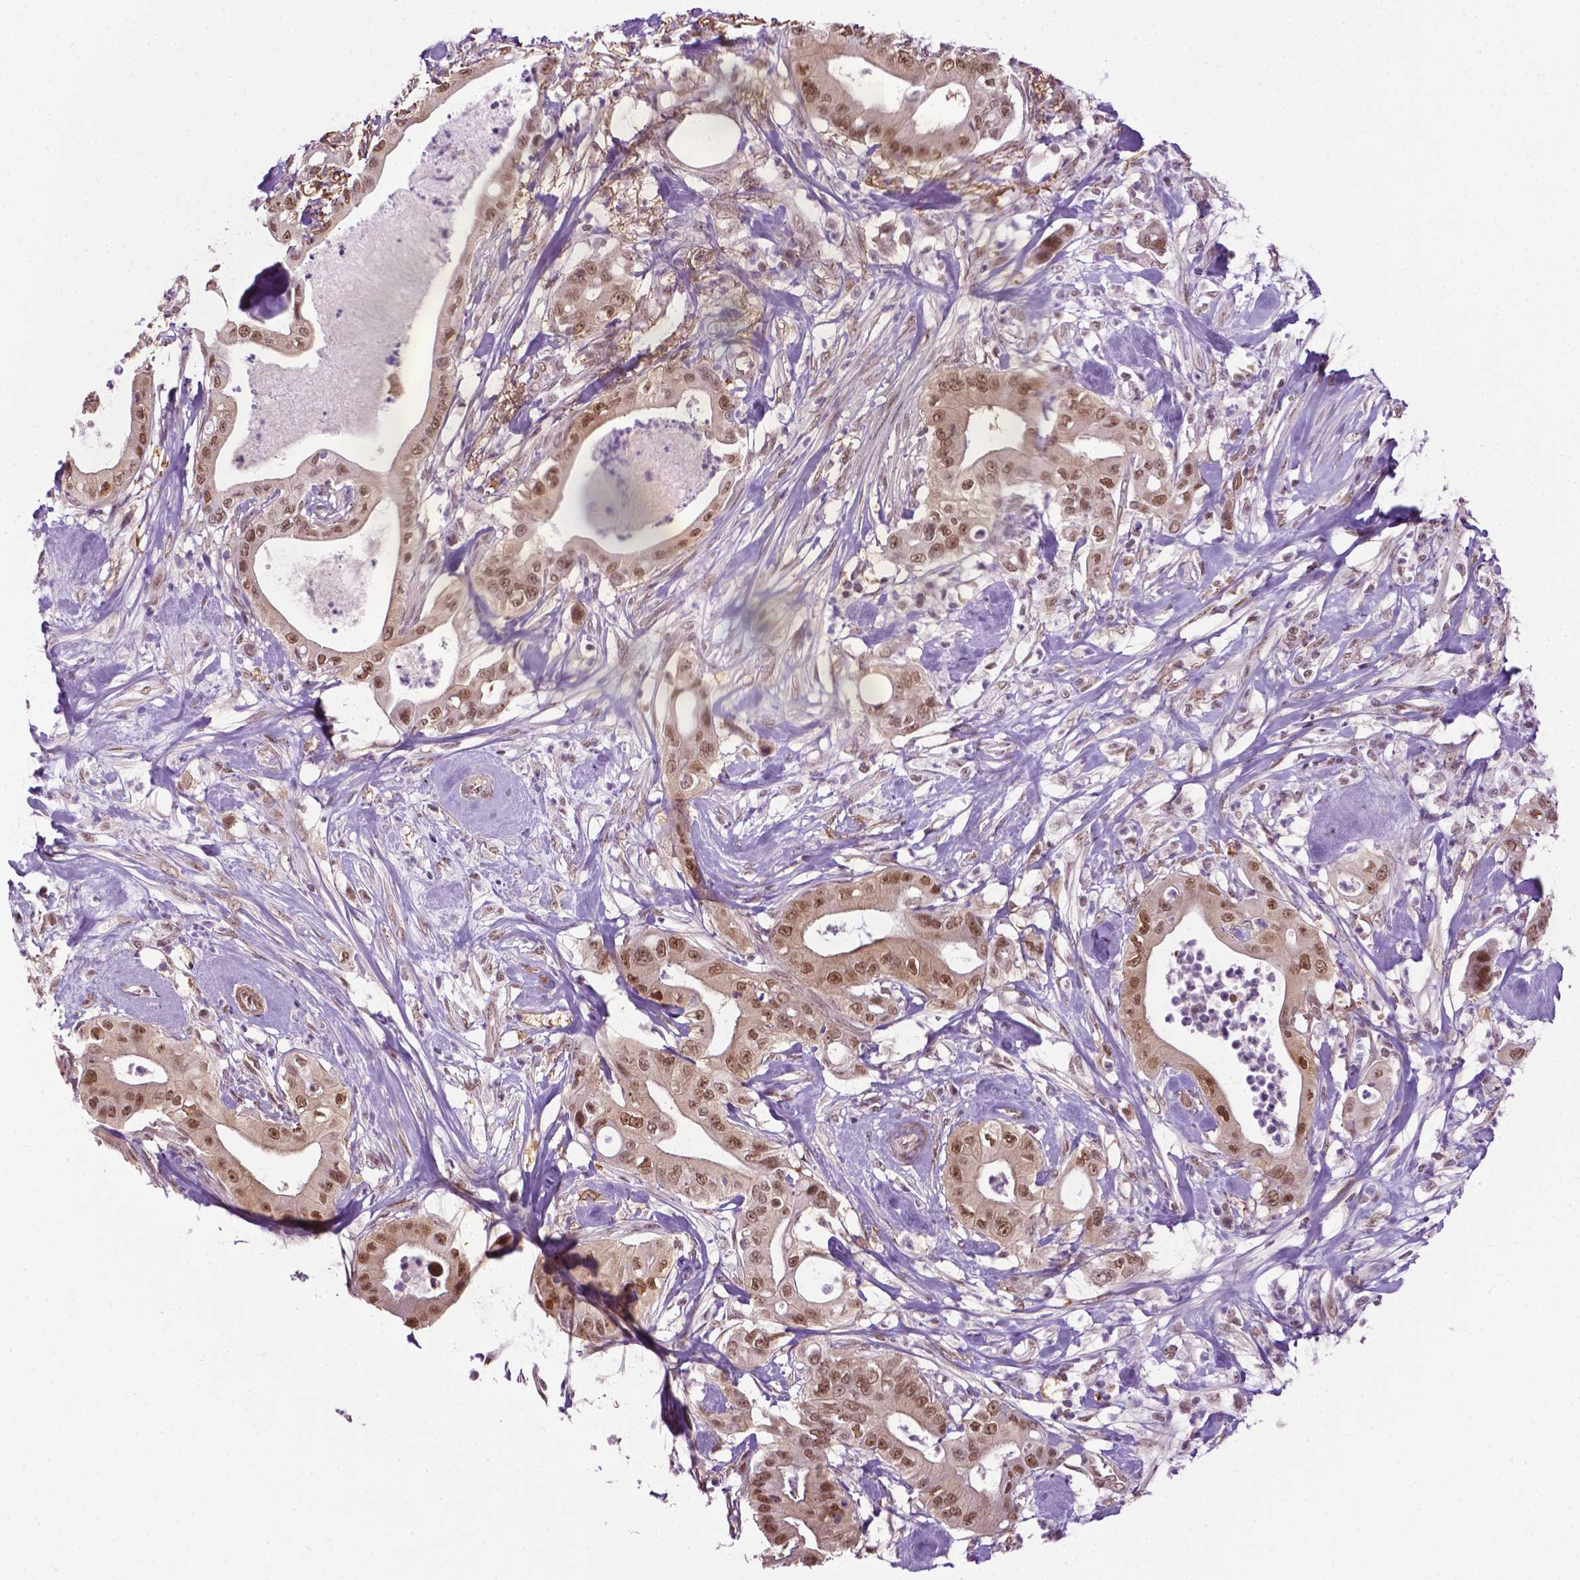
{"staining": {"intensity": "moderate", "quantity": ">75%", "location": "nuclear"}, "tissue": "pancreatic cancer", "cell_type": "Tumor cells", "image_type": "cancer", "snomed": [{"axis": "morphology", "description": "Adenocarcinoma, NOS"}, {"axis": "topography", "description": "Pancreas"}], "caption": "The image reveals a brown stain indicating the presence of a protein in the nuclear of tumor cells in pancreatic cancer (adenocarcinoma).", "gene": "UBQLN4", "patient": {"sex": "male", "age": 71}}